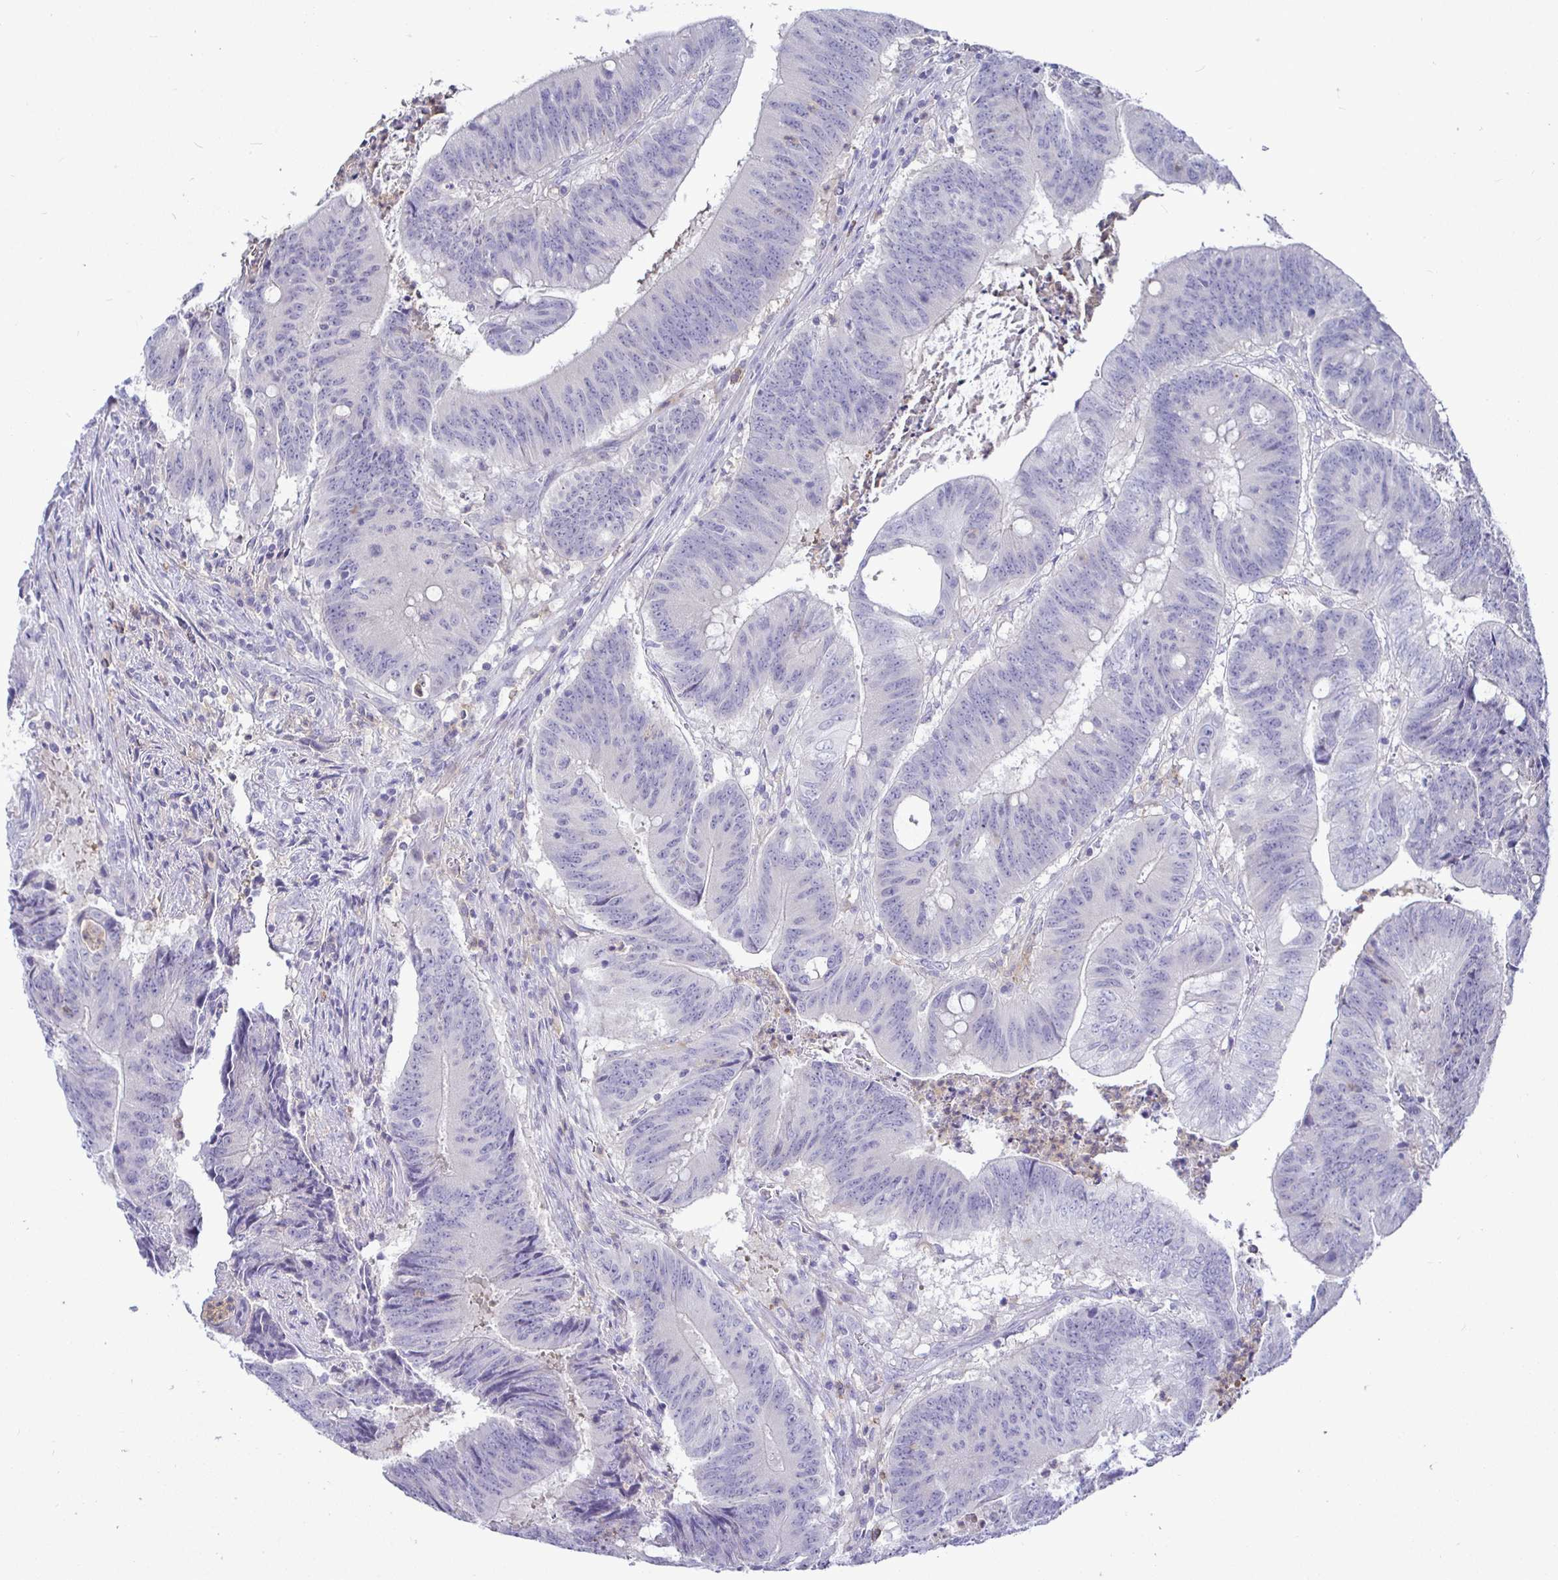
{"staining": {"intensity": "negative", "quantity": "none", "location": "none"}, "tissue": "colorectal cancer", "cell_type": "Tumor cells", "image_type": "cancer", "snomed": [{"axis": "morphology", "description": "Adenocarcinoma, NOS"}, {"axis": "topography", "description": "Colon"}], "caption": "High magnification brightfield microscopy of adenocarcinoma (colorectal) stained with DAB (3,3'-diaminobenzidine) (brown) and counterstained with hematoxylin (blue): tumor cells show no significant expression. (Brightfield microscopy of DAB IHC at high magnification).", "gene": "SIRPA", "patient": {"sex": "female", "age": 87}}